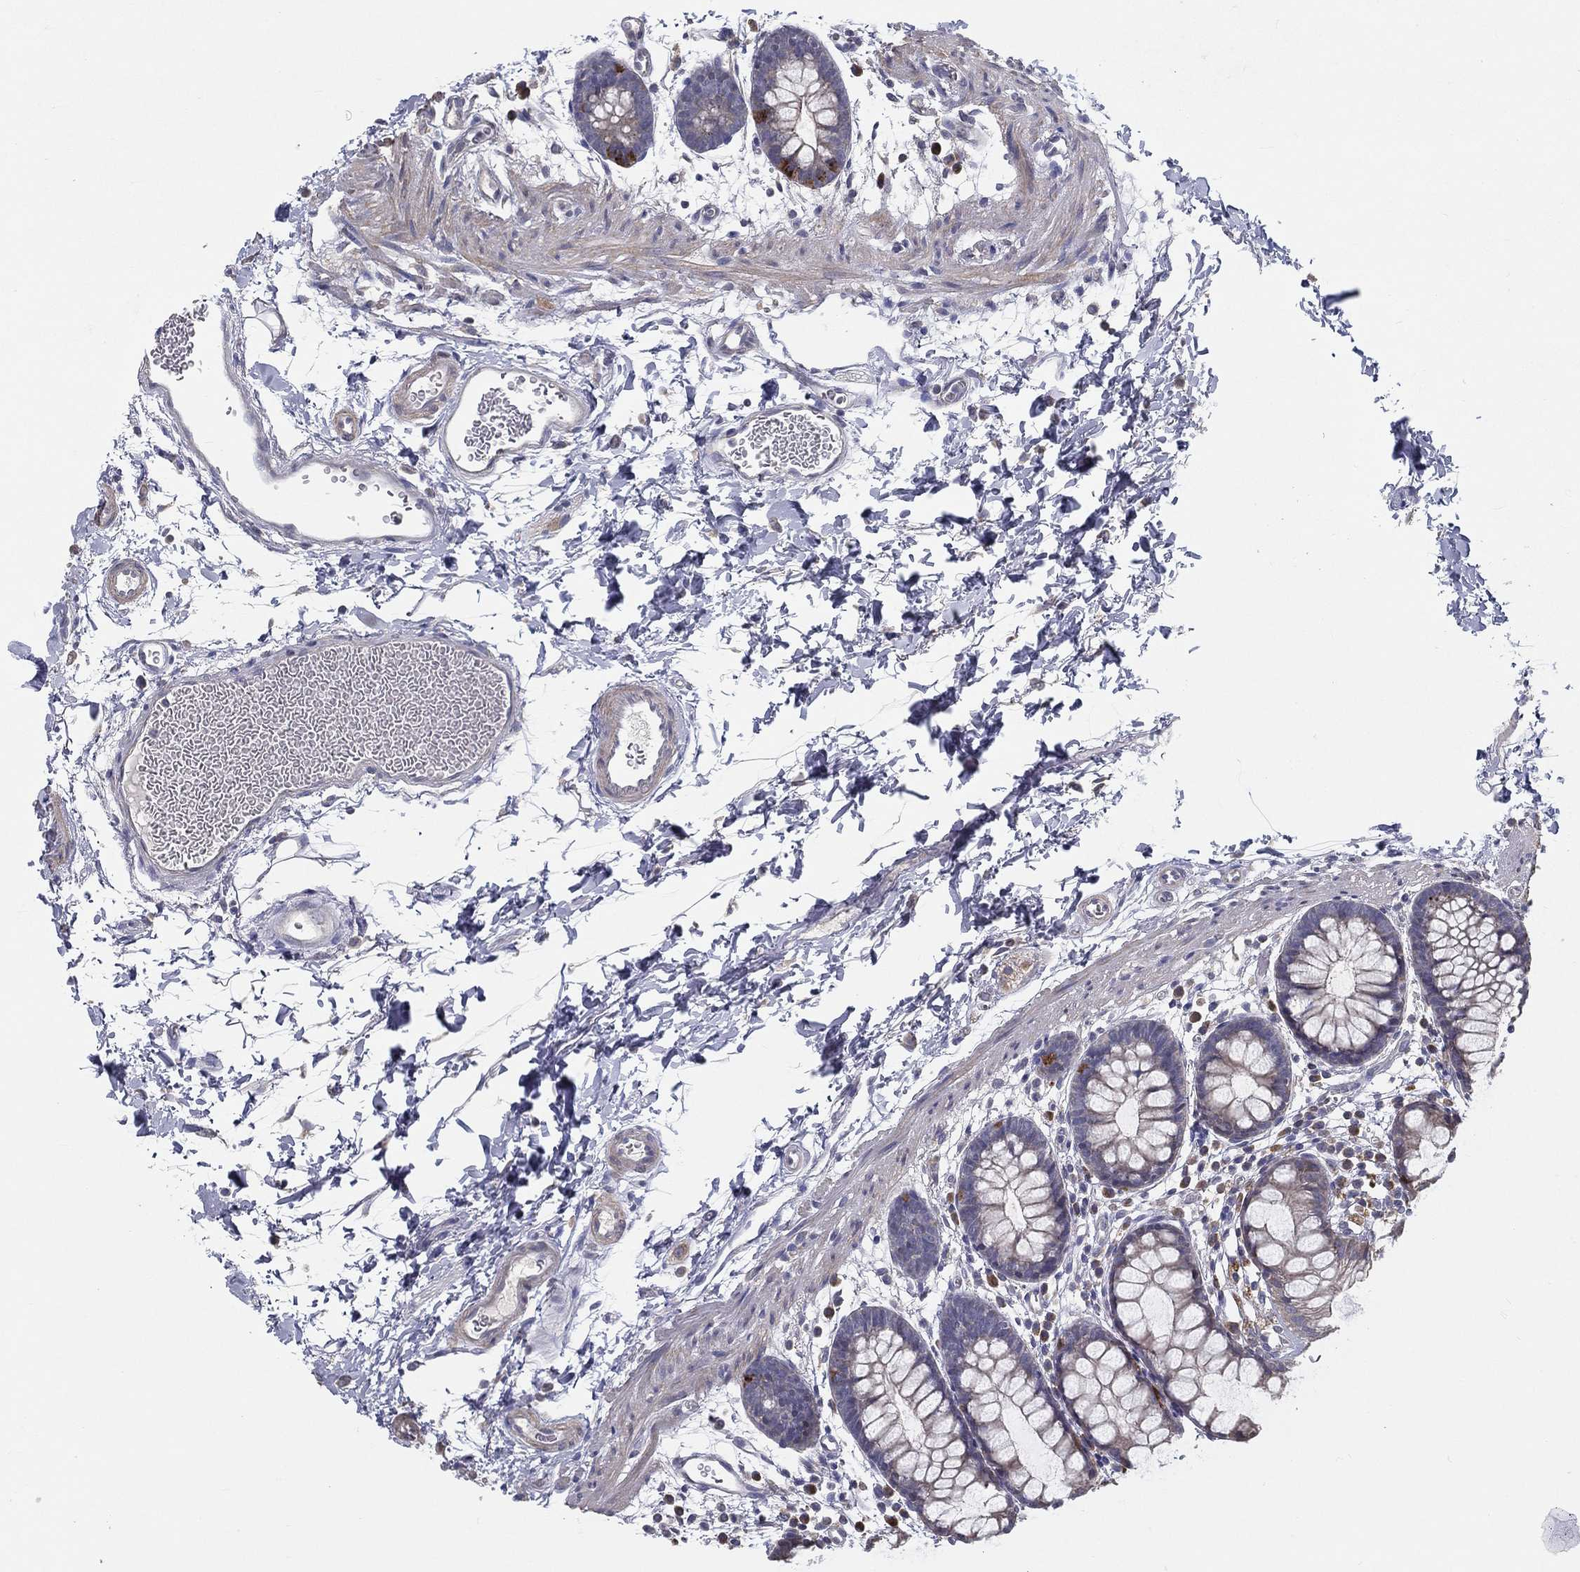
{"staining": {"intensity": "moderate", "quantity": "<25%", "location": "cytoplasmic/membranous"}, "tissue": "rectum", "cell_type": "Glandular cells", "image_type": "normal", "snomed": [{"axis": "morphology", "description": "Normal tissue, NOS"}, {"axis": "topography", "description": "Rectum"}], "caption": "A brown stain labels moderate cytoplasmic/membranous expression of a protein in glandular cells of normal human rectum.", "gene": "PCSK1", "patient": {"sex": "male", "age": 57}}